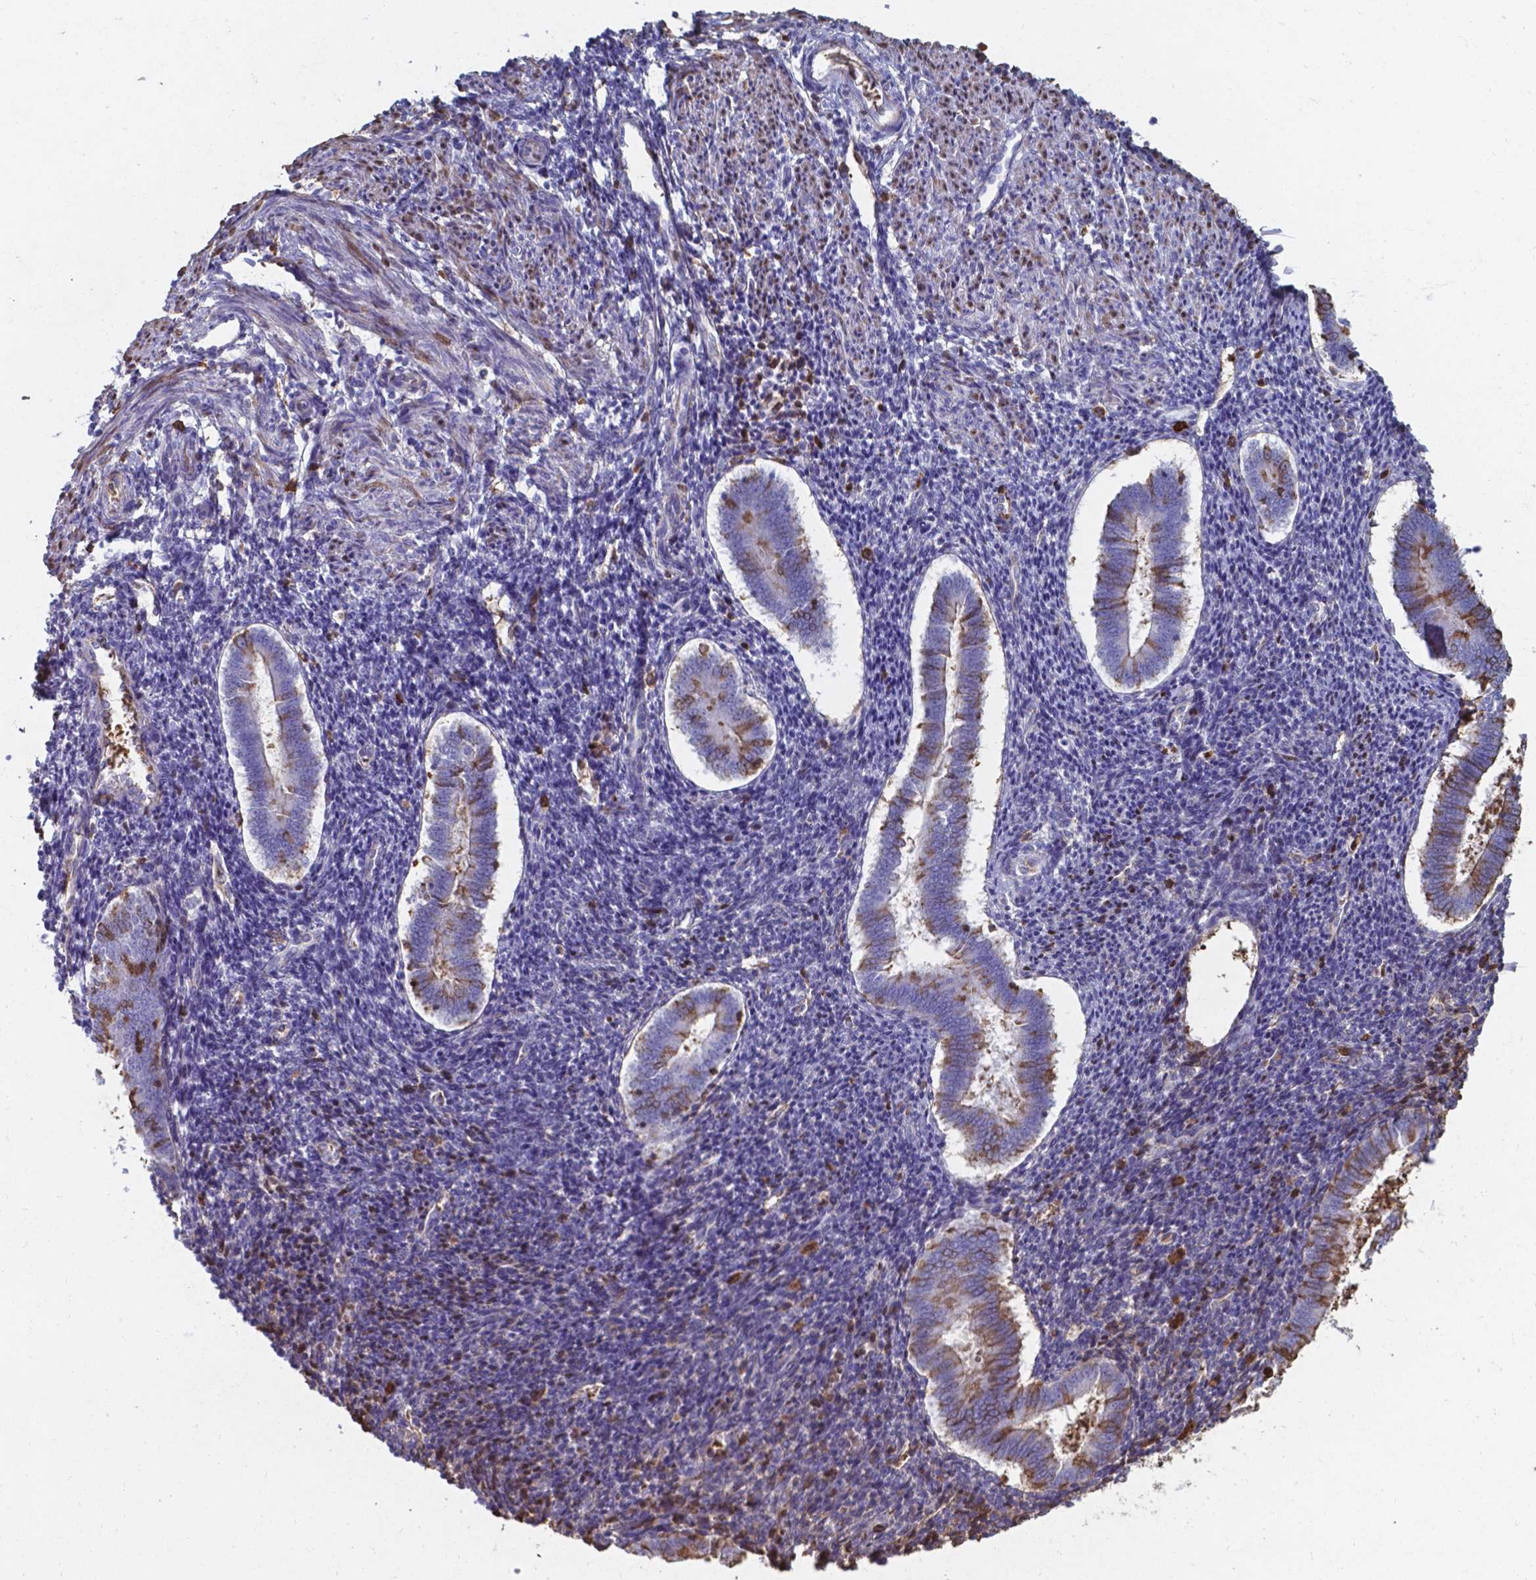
{"staining": {"intensity": "negative", "quantity": "none", "location": "none"}, "tissue": "endometrium", "cell_type": "Cells in endometrial stroma", "image_type": "normal", "snomed": [{"axis": "morphology", "description": "Normal tissue, NOS"}, {"axis": "topography", "description": "Endometrium"}], "caption": "Protein analysis of unremarkable endometrium exhibits no significant positivity in cells in endometrial stroma.", "gene": "SERPINA1", "patient": {"sex": "female", "age": 25}}